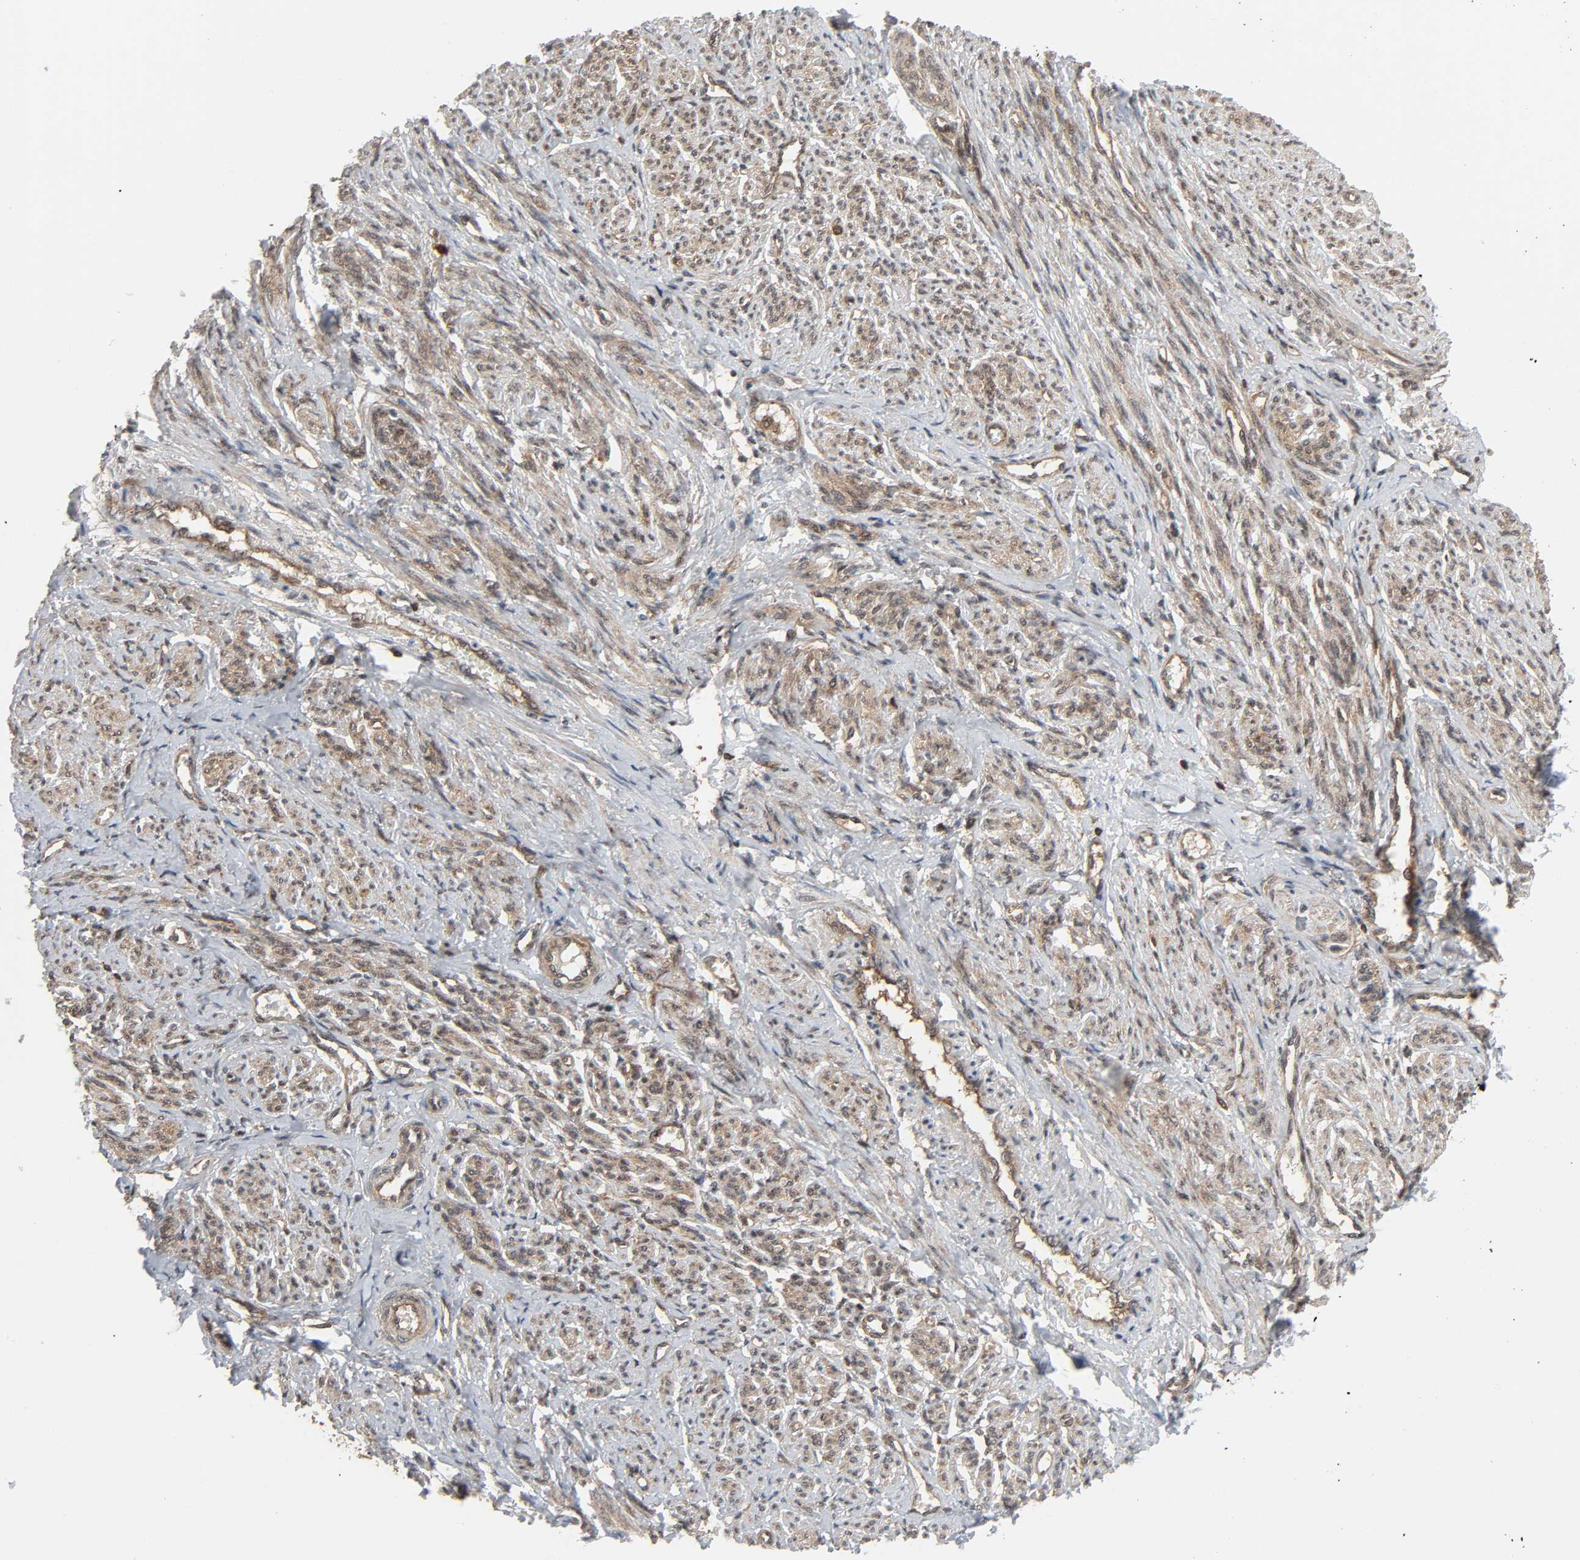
{"staining": {"intensity": "weak", "quantity": ">75%", "location": "cytoplasmic/membranous"}, "tissue": "smooth muscle", "cell_type": "Smooth muscle cells", "image_type": "normal", "snomed": [{"axis": "morphology", "description": "Normal tissue, NOS"}, {"axis": "topography", "description": "Smooth muscle"}], "caption": "Immunohistochemistry (IHC) of normal human smooth muscle shows low levels of weak cytoplasmic/membranous staining in about >75% of smooth muscle cells.", "gene": "GSK3A", "patient": {"sex": "female", "age": 65}}